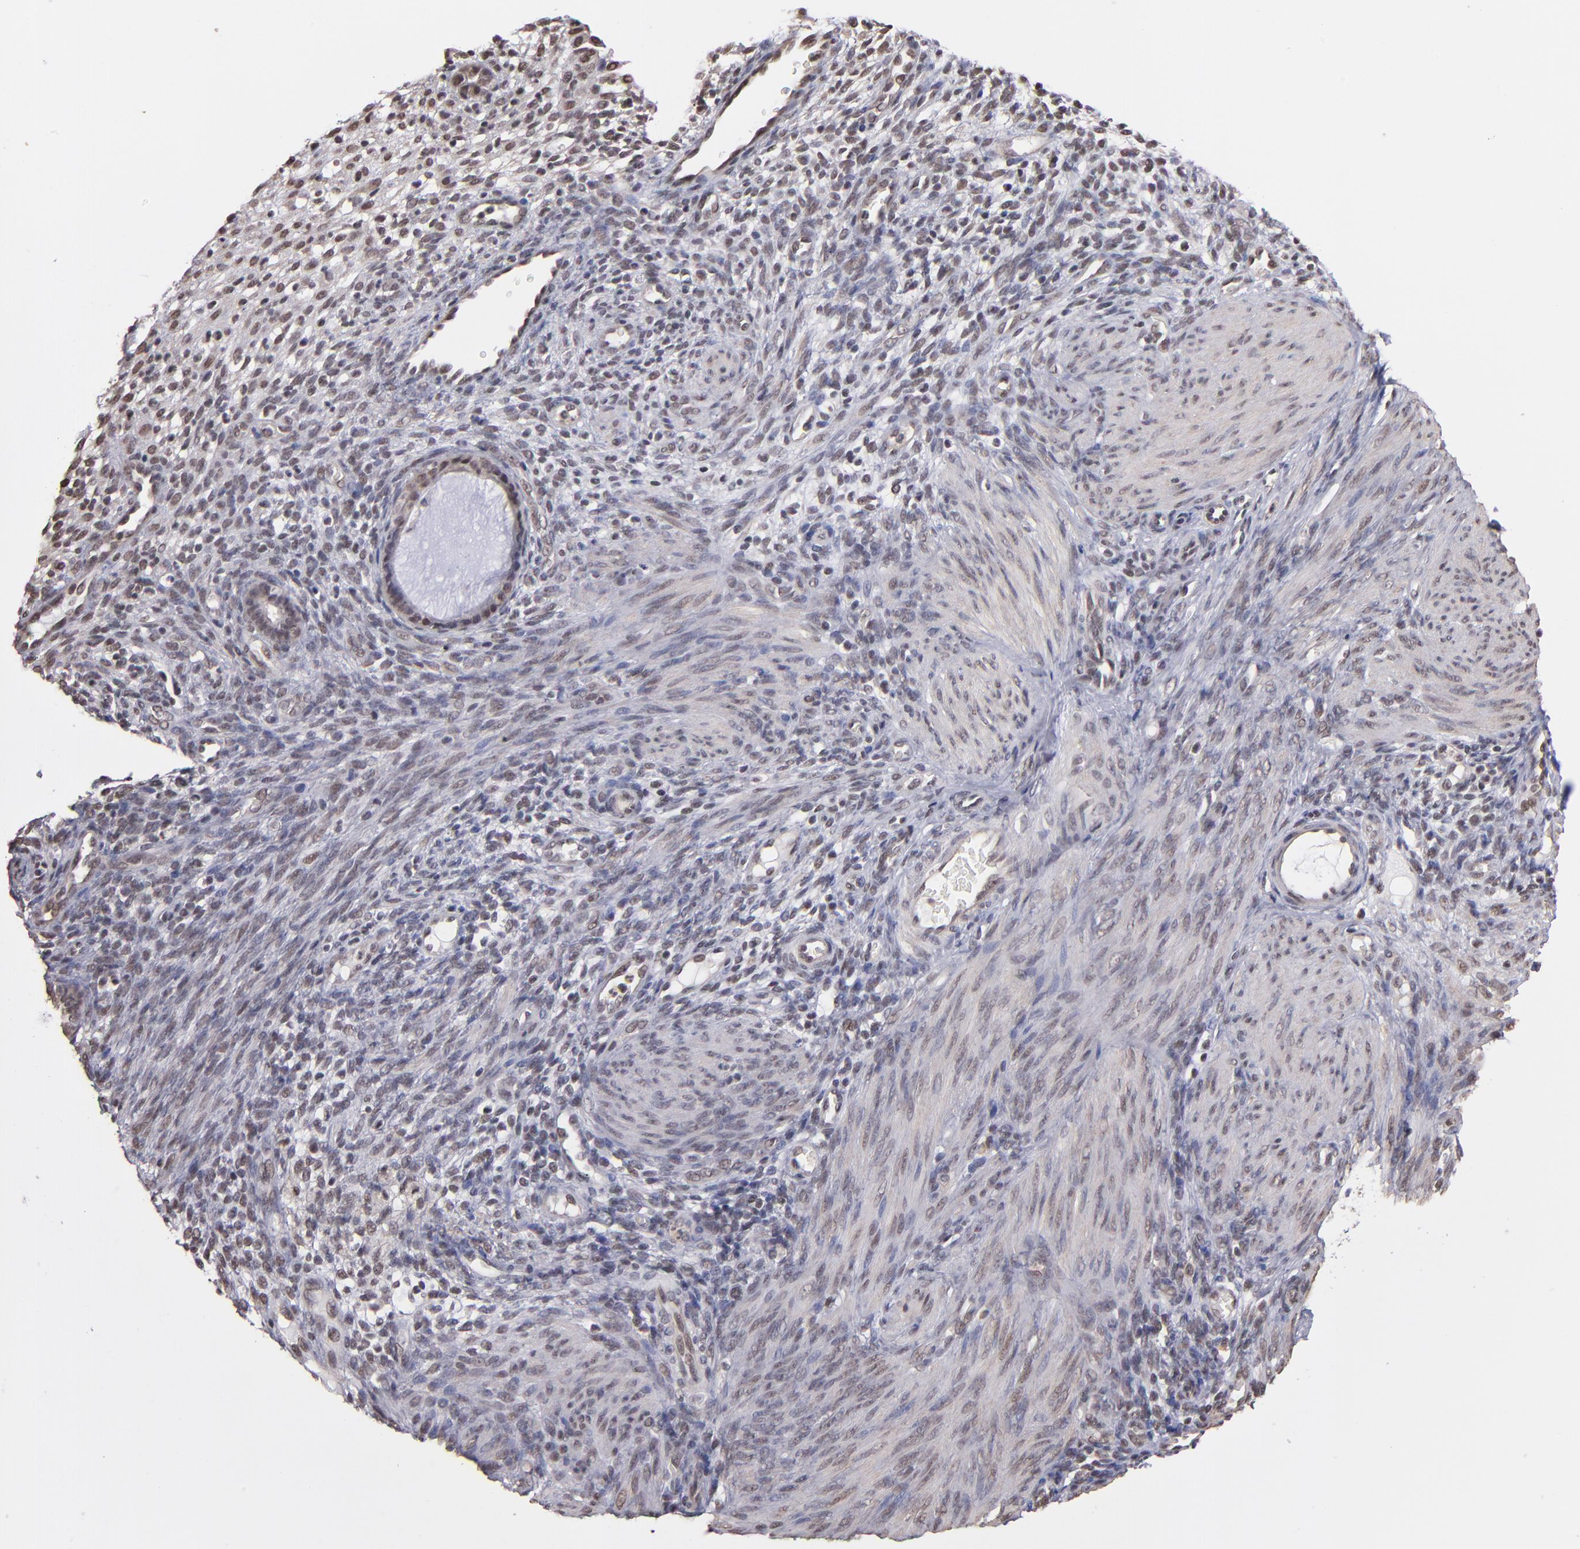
{"staining": {"intensity": "weak", "quantity": "<25%", "location": "nuclear"}, "tissue": "endometrium", "cell_type": "Cells in endometrial stroma", "image_type": "normal", "snomed": [{"axis": "morphology", "description": "Normal tissue, NOS"}, {"axis": "topography", "description": "Endometrium"}], "caption": "High magnification brightfield microscopy of unremarkable endometrium stained with DAB (3,3'-diaminobenzidine) (brown) and counterstained with hematoxylin (blue): cells in endometrial stroma show no significant staining. (DAB (3,3'-diaminobenzidine) IHC visualized using brightfield microscopy, high magnification).", "gene": "TERF2", "patient": {"sex": "female", "age": 72}}